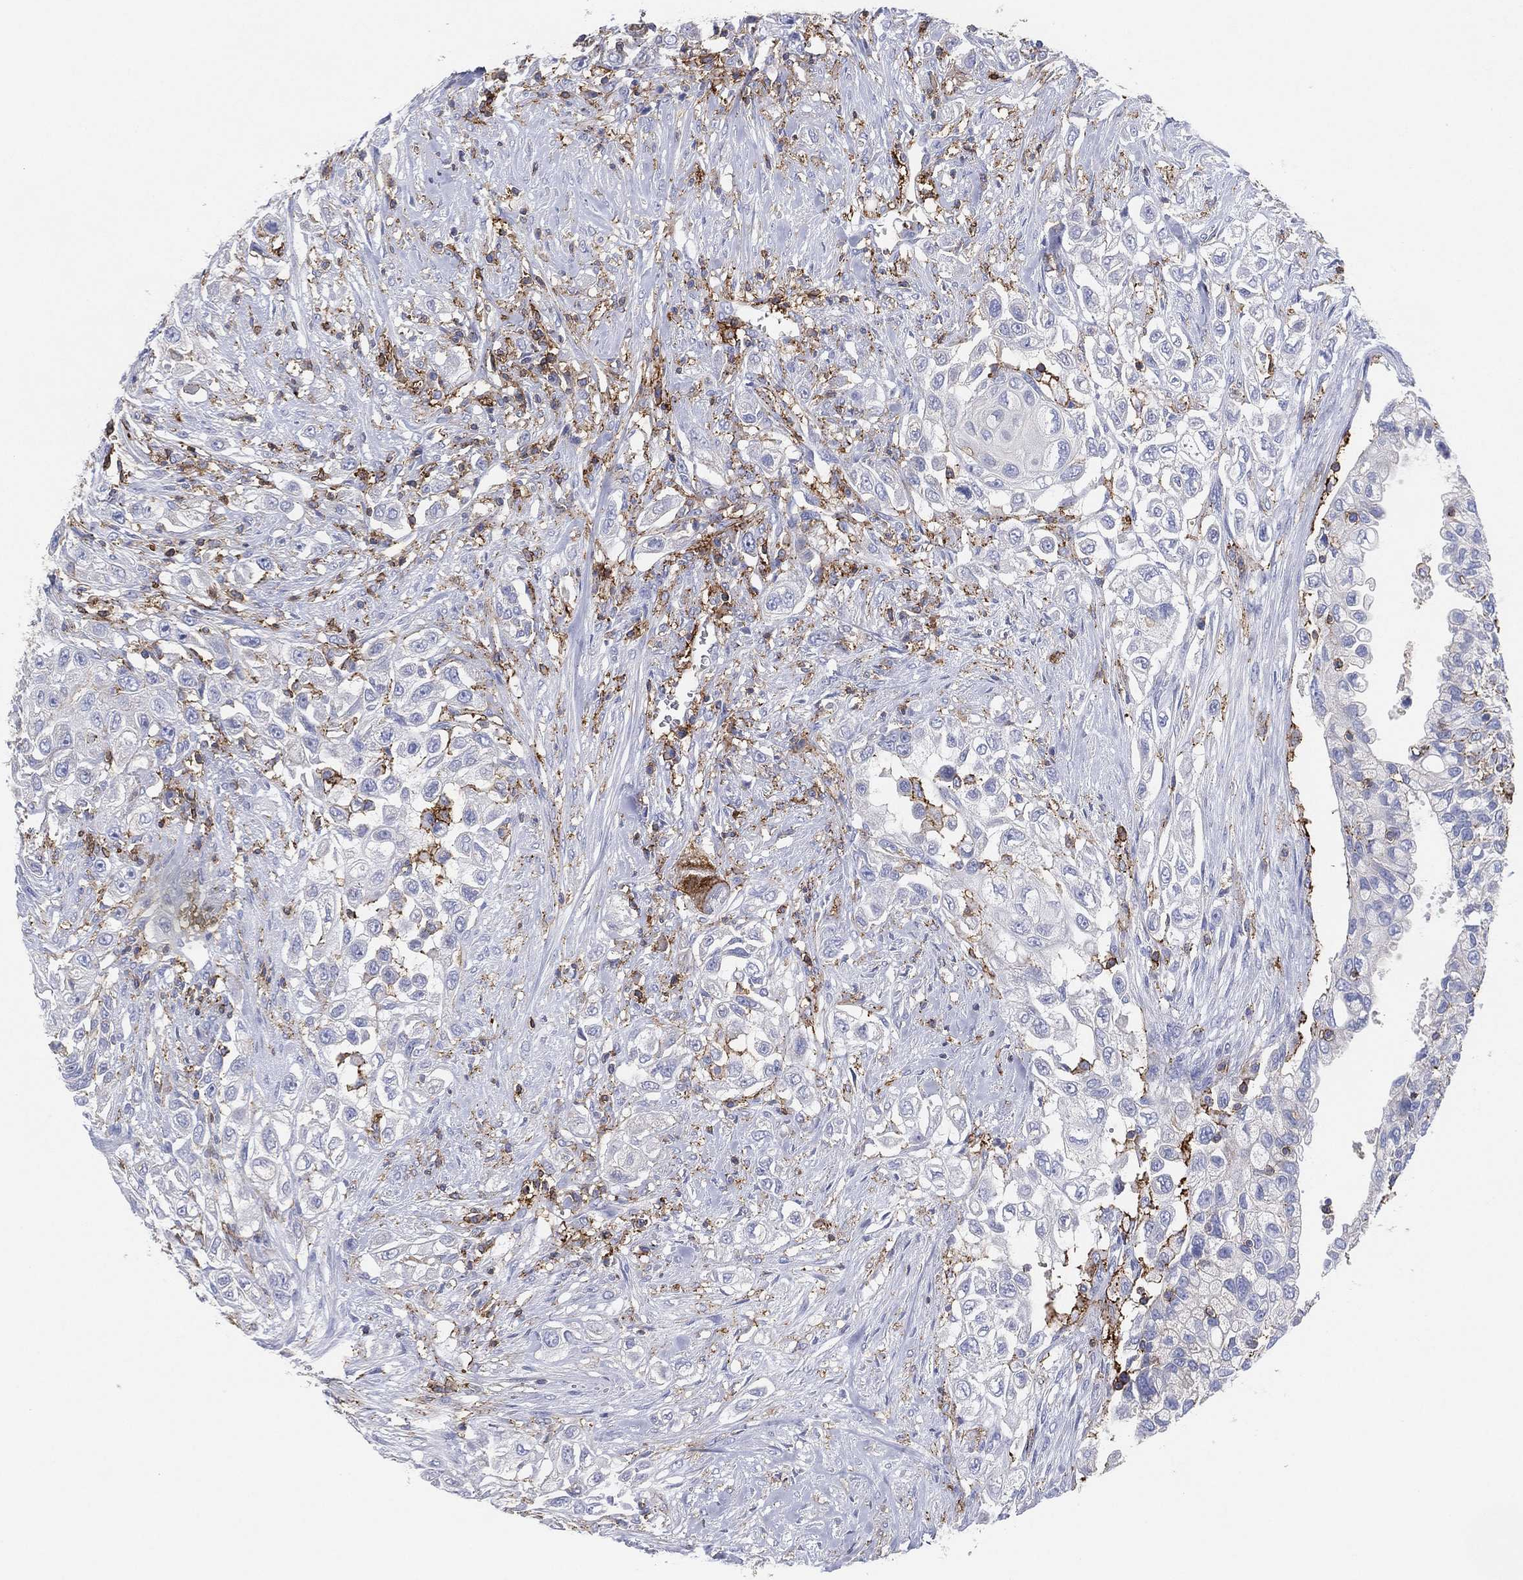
{"staining": {"intensity": "negative", "quantity": "none", "location": "none"}, "tissue": "urothelial cancer", "cell_type": "Tumor cells", "image_type": "cancer", "snomed": [{"axis": "morphology", "description": "Urothelial carcinoma, High grade"}, {"axis": "topography", "description": "Urinary bladder"}], "caption": "Immunohistochemical staining of human urothelial cancer demonstrates no significant staining in tumor cells. (DAB (3,3'-diaminobenzidine) immunohistochemistry, high magnification).", "gene": "SELPLG", "patient": {"sex": "female", "age": 56}}